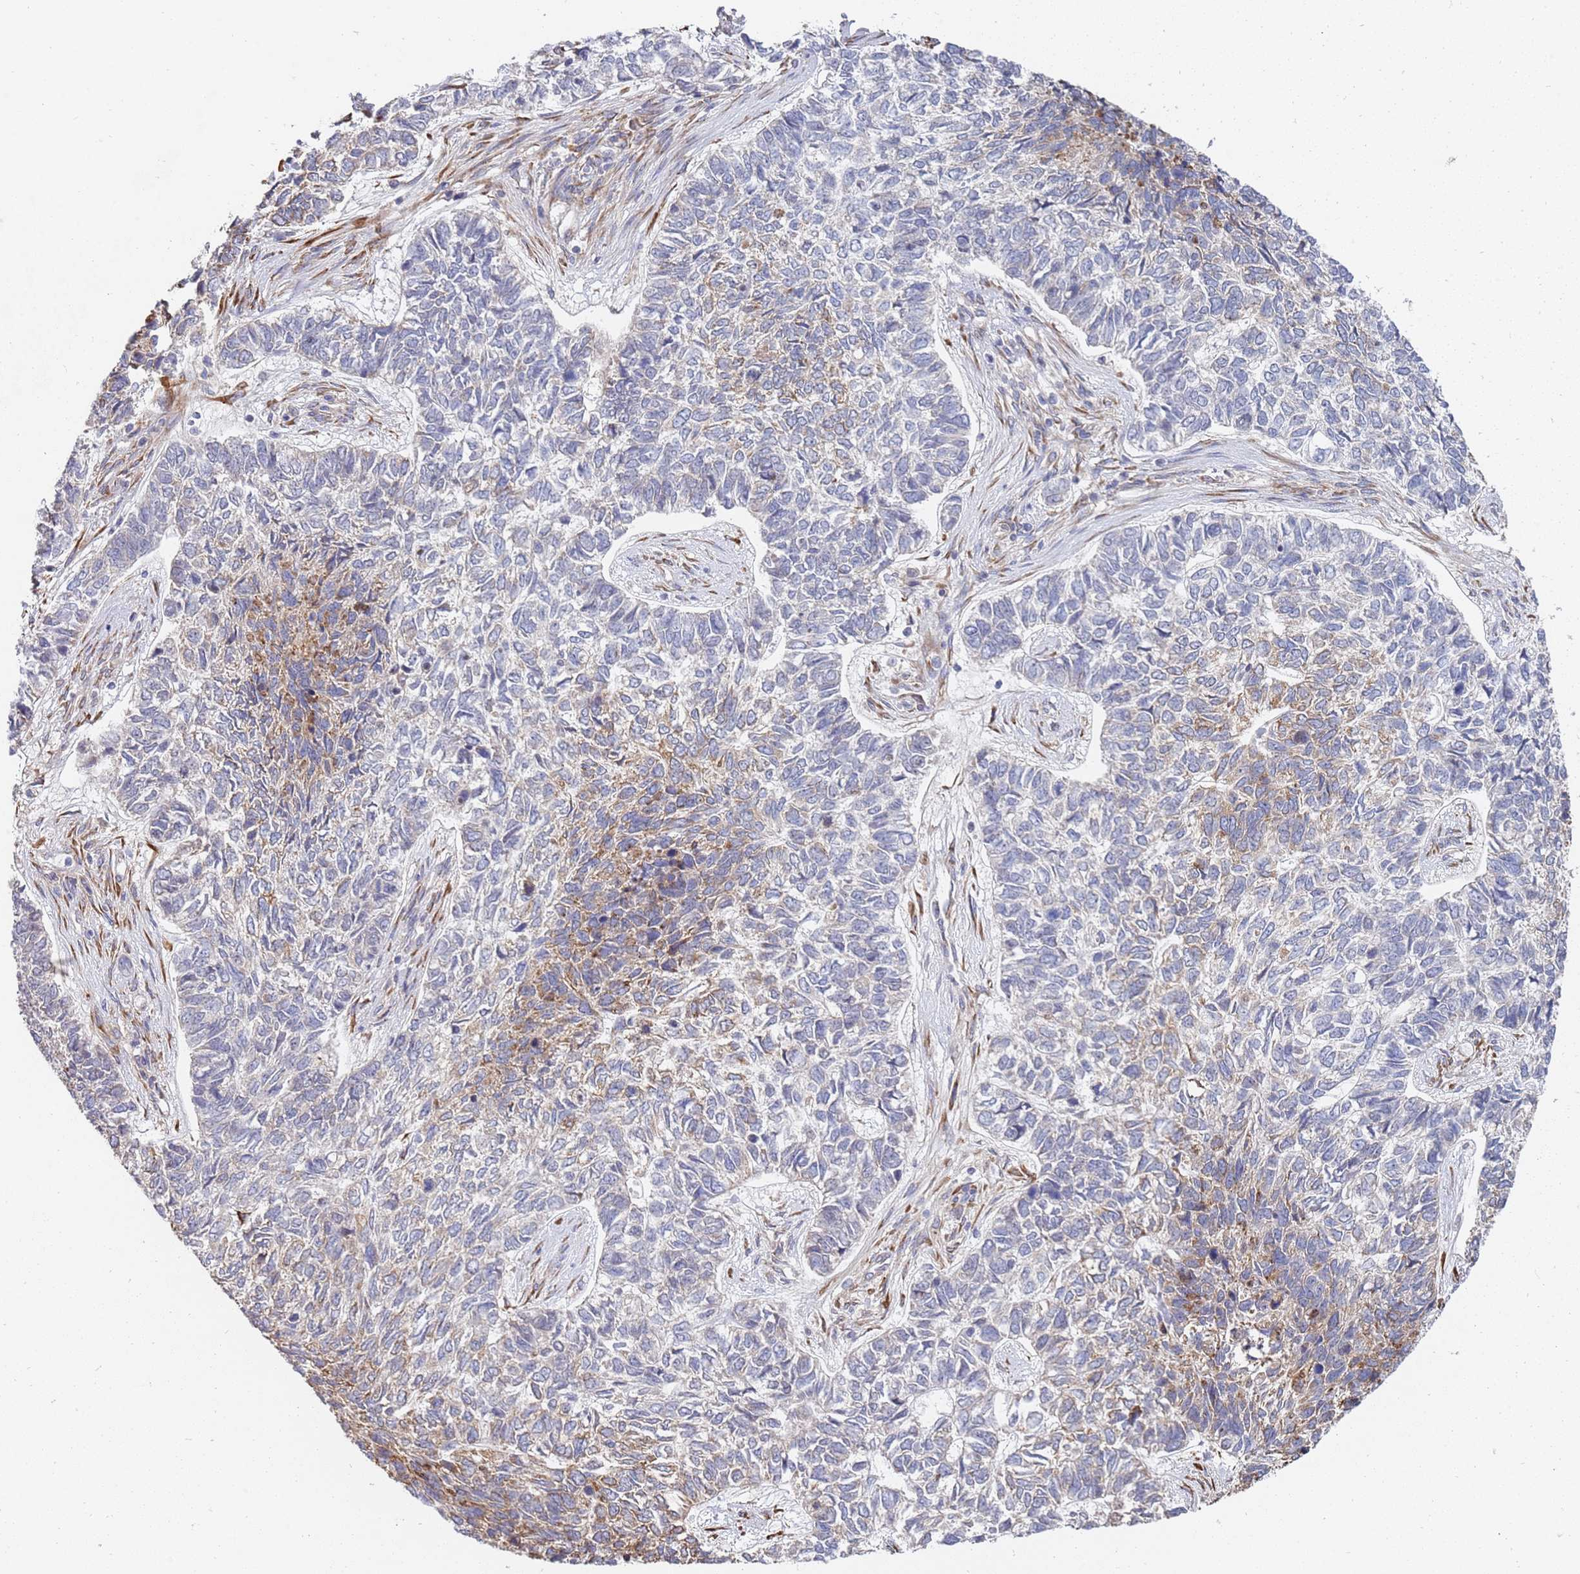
{"staining": {"intensity": "moderate", "quantity": "25%-75%", "location": "cytoplasmic/membranous"}, "tissue": "skin cancer", "cell_type": "Tumor cells", "image_type": "cancer", "snomed": [{"axis": "morphology", "description": "Basal cell carcinoma"}, {"axis": "topography", "description": "Skin"}], "caption": "Skin cancer (basal cell carcinoma) stained for a protein reveals moderate cytoplasmic/membranous positivity in tumor cells.", "gene": "VRK2", "patient": {"sex": "female", "age": 65}}